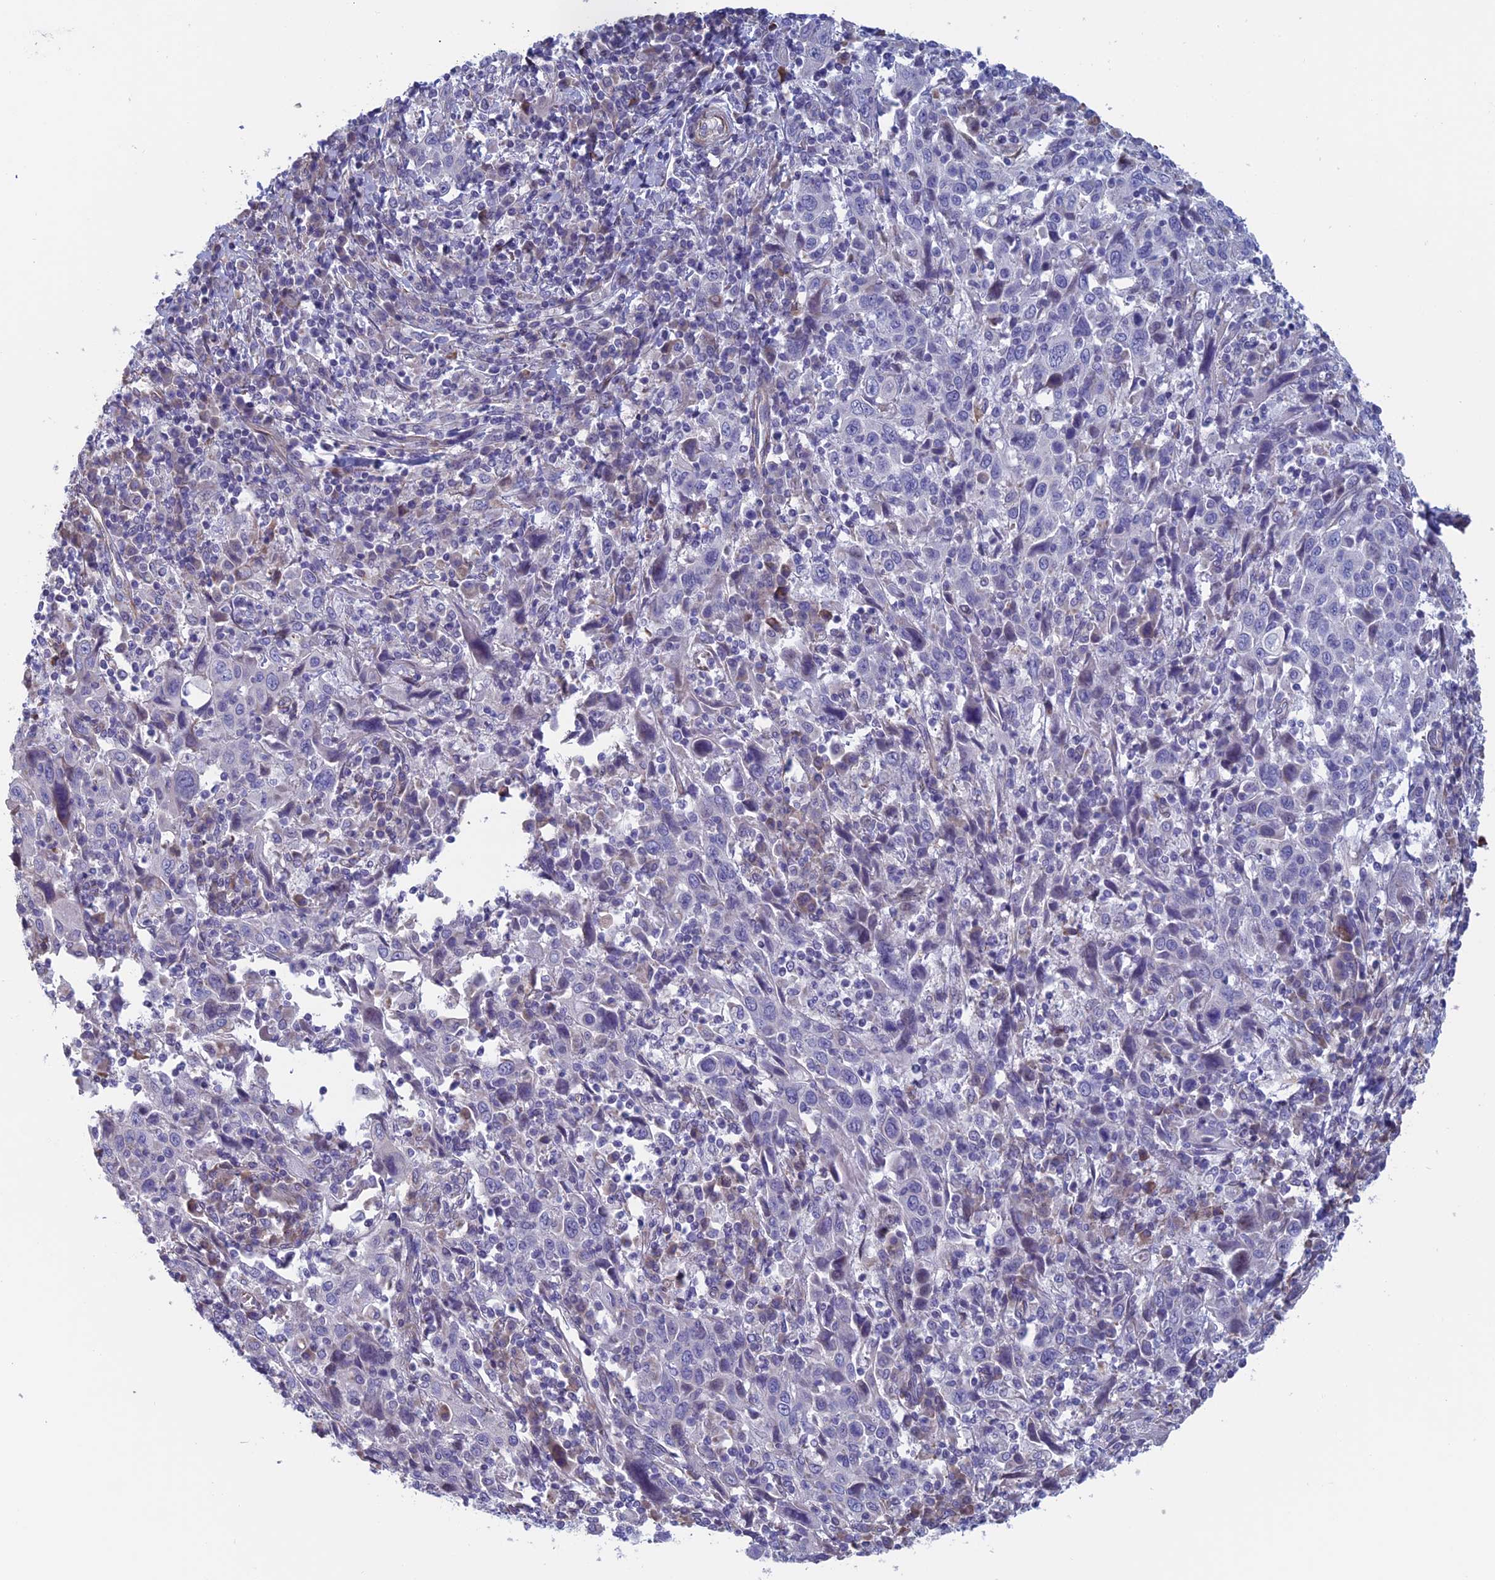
{"staining": {"intensity": "negative", "quantity": "none", "location": "none"}, "tissue": "cervical cancer", "cell_type": "Tumor cells", "image_type": "cancer", "snomed": [{"axis": "morphology", "description": "Squamous cell carcinoma, NOS"}, {"axis": "topography", "description": "Cervix"}], "caption": "Cervical squamous cell carcinoma stained for a protein using IHC displays no staining tumor cells.", "gene": "BCL2L10", "patient": {"sex": "female", "age": 46}}